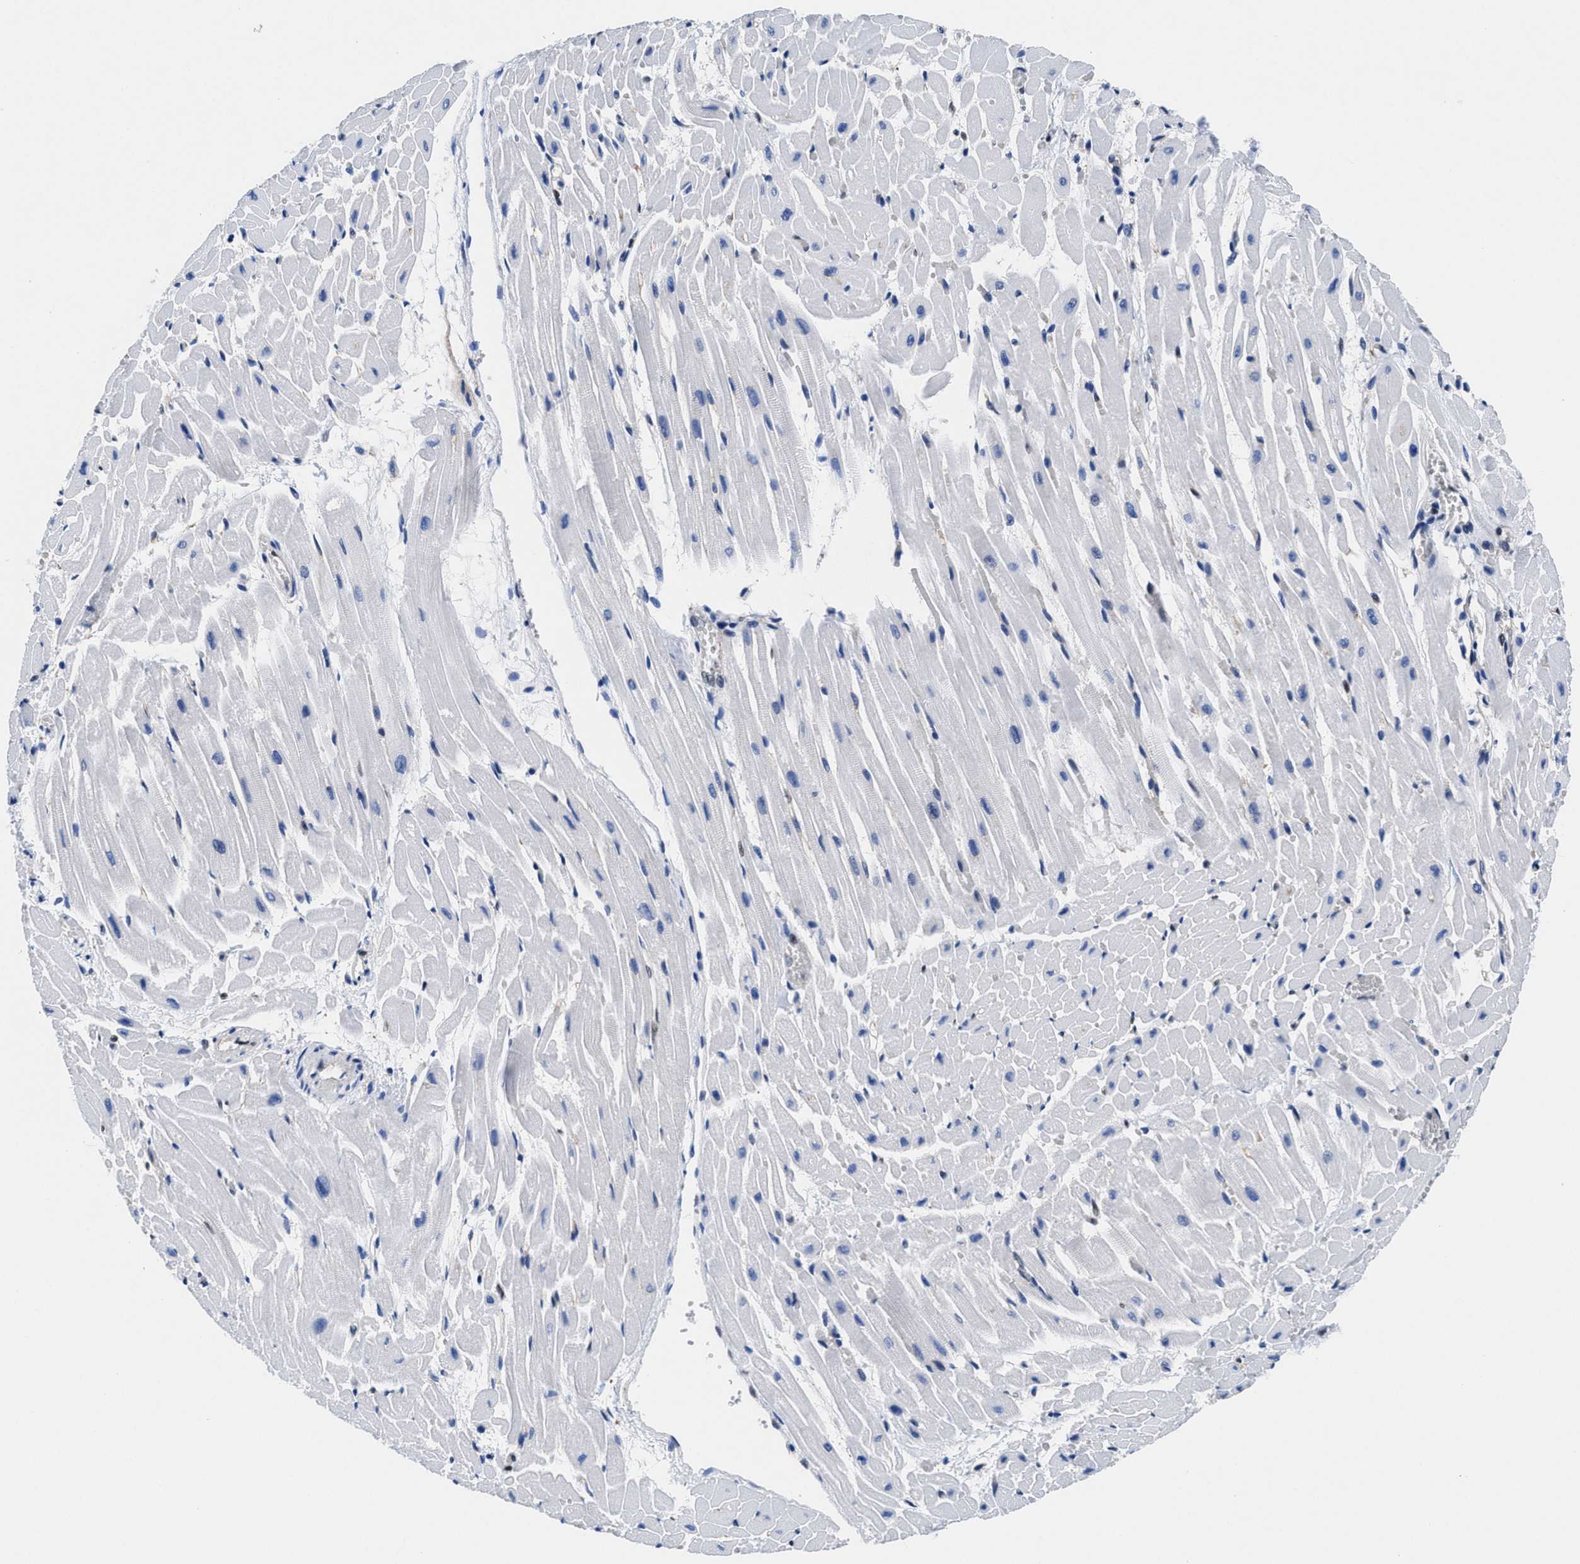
{"staining": {"intensity": "moderate", "quantity": "<25%", "location": "cytoplasmic/membranous"}, "tissue": "heart muscle", "cell_type": "Cardiomyocytes", "image_type": "normal", "snomed": [{"axis": "morphology", "description": "Normal tissue, NOS"}, {"axis": "topography", "description": "Heart"}], "caption": "Protein analysis of unremarkable heart muscle exhibits moderate cytoplasmic/membranous positivity in about <25% of cardiomyocytes.", "gene": "ACLY", "patient": {"sex": "male", "age": 45}}